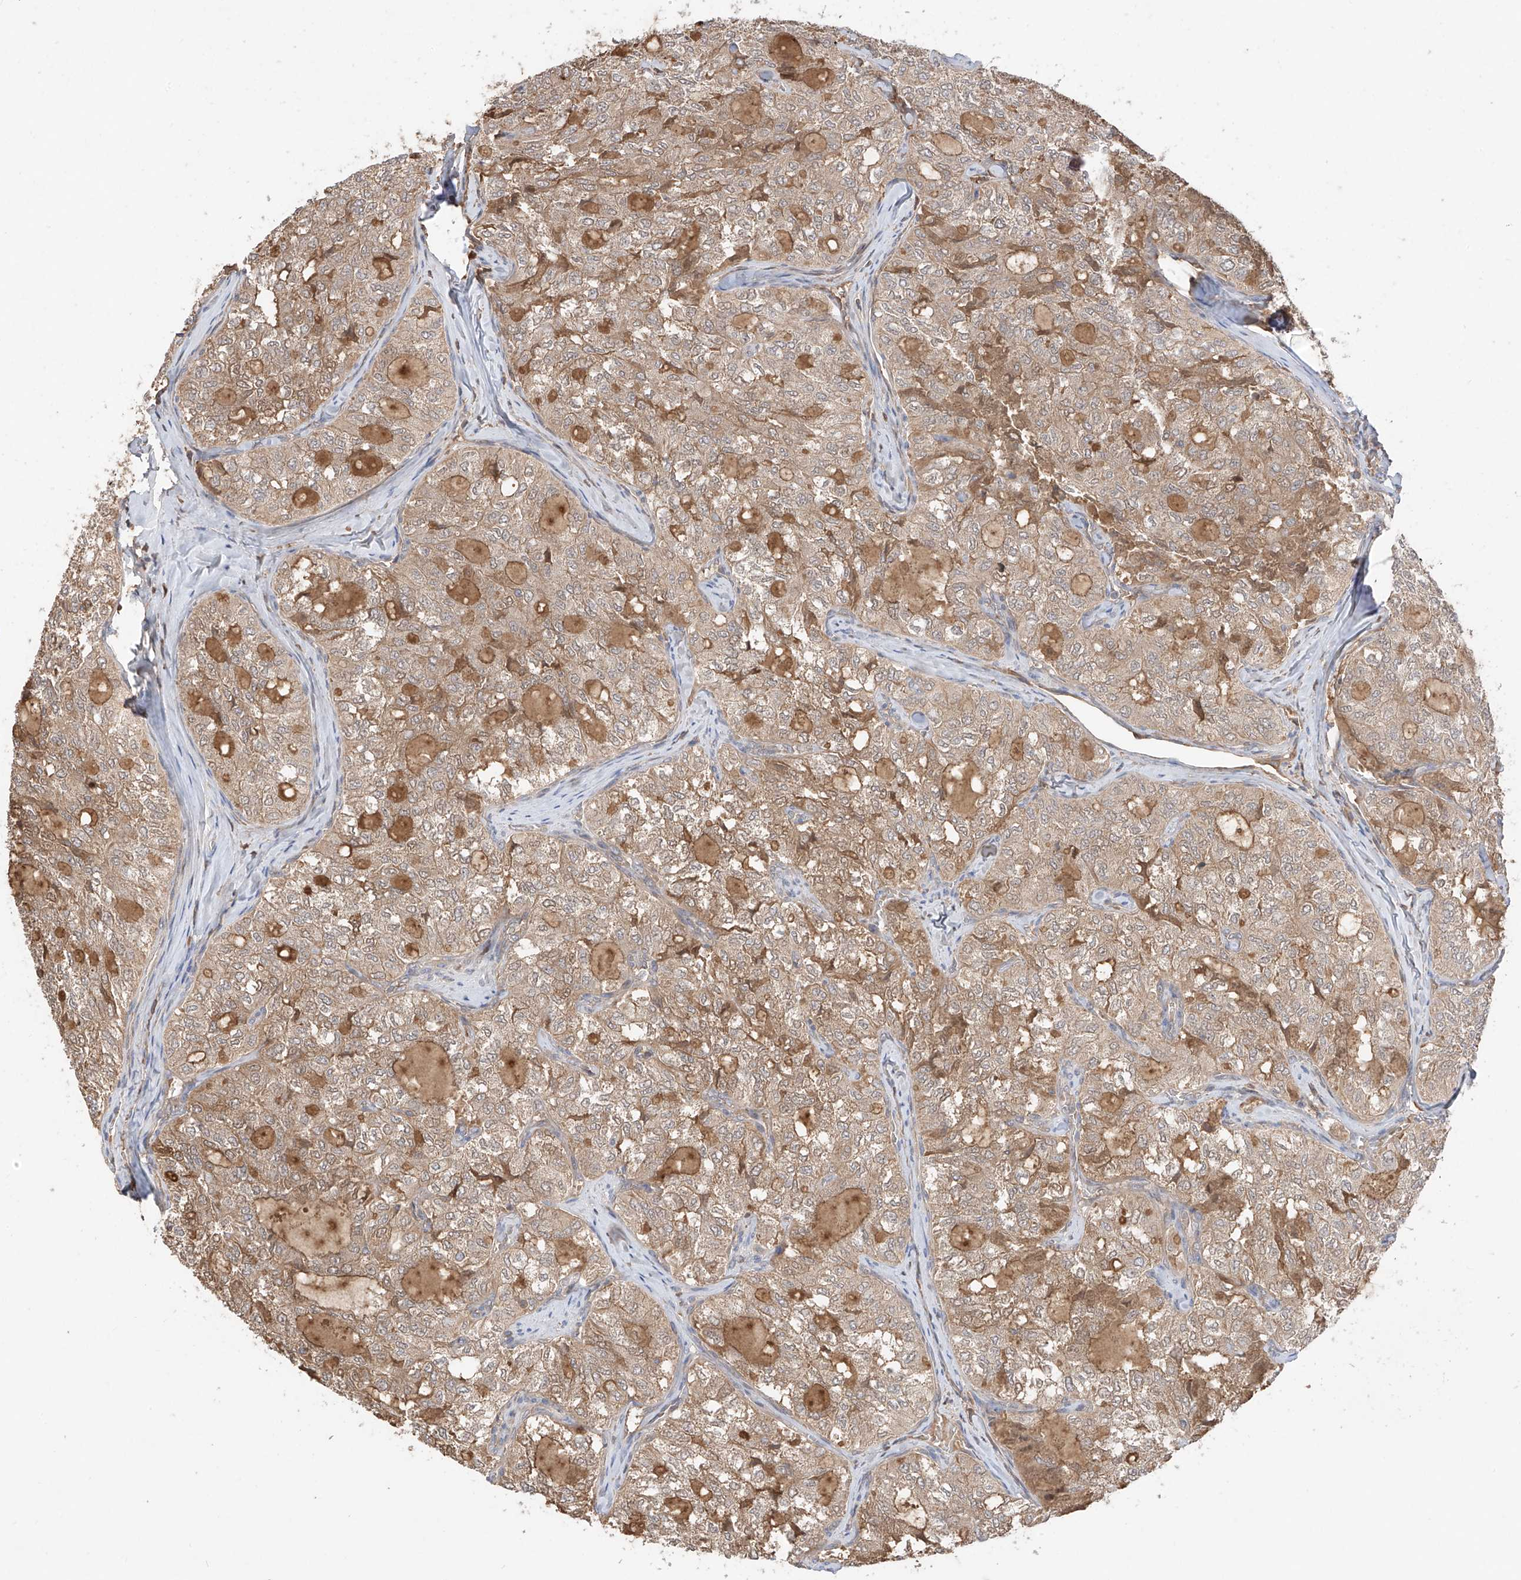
{"staining": {"intensity": "moderate", "quantity": ">75%", "location": "cytoplasmic/membranous"}, "tissue": "thyroid cancer", "cell_type": "Tumor cells", "image_type": "cancer", "snomed": [{"axis": "morphology", "description": "Follicular adenoma carcinoma, NOS"}, {"axis": "topography", "description": "Thyroid gland"}], "caption": "Thyroid cancer stained with DAB IHC reveals medium levels of moderate cytoplasmic/membranous positivity in approximately >75% of tumor cells.", "gene": "CACNA2D4", "patient": {"sex": "male", "age": 75}}